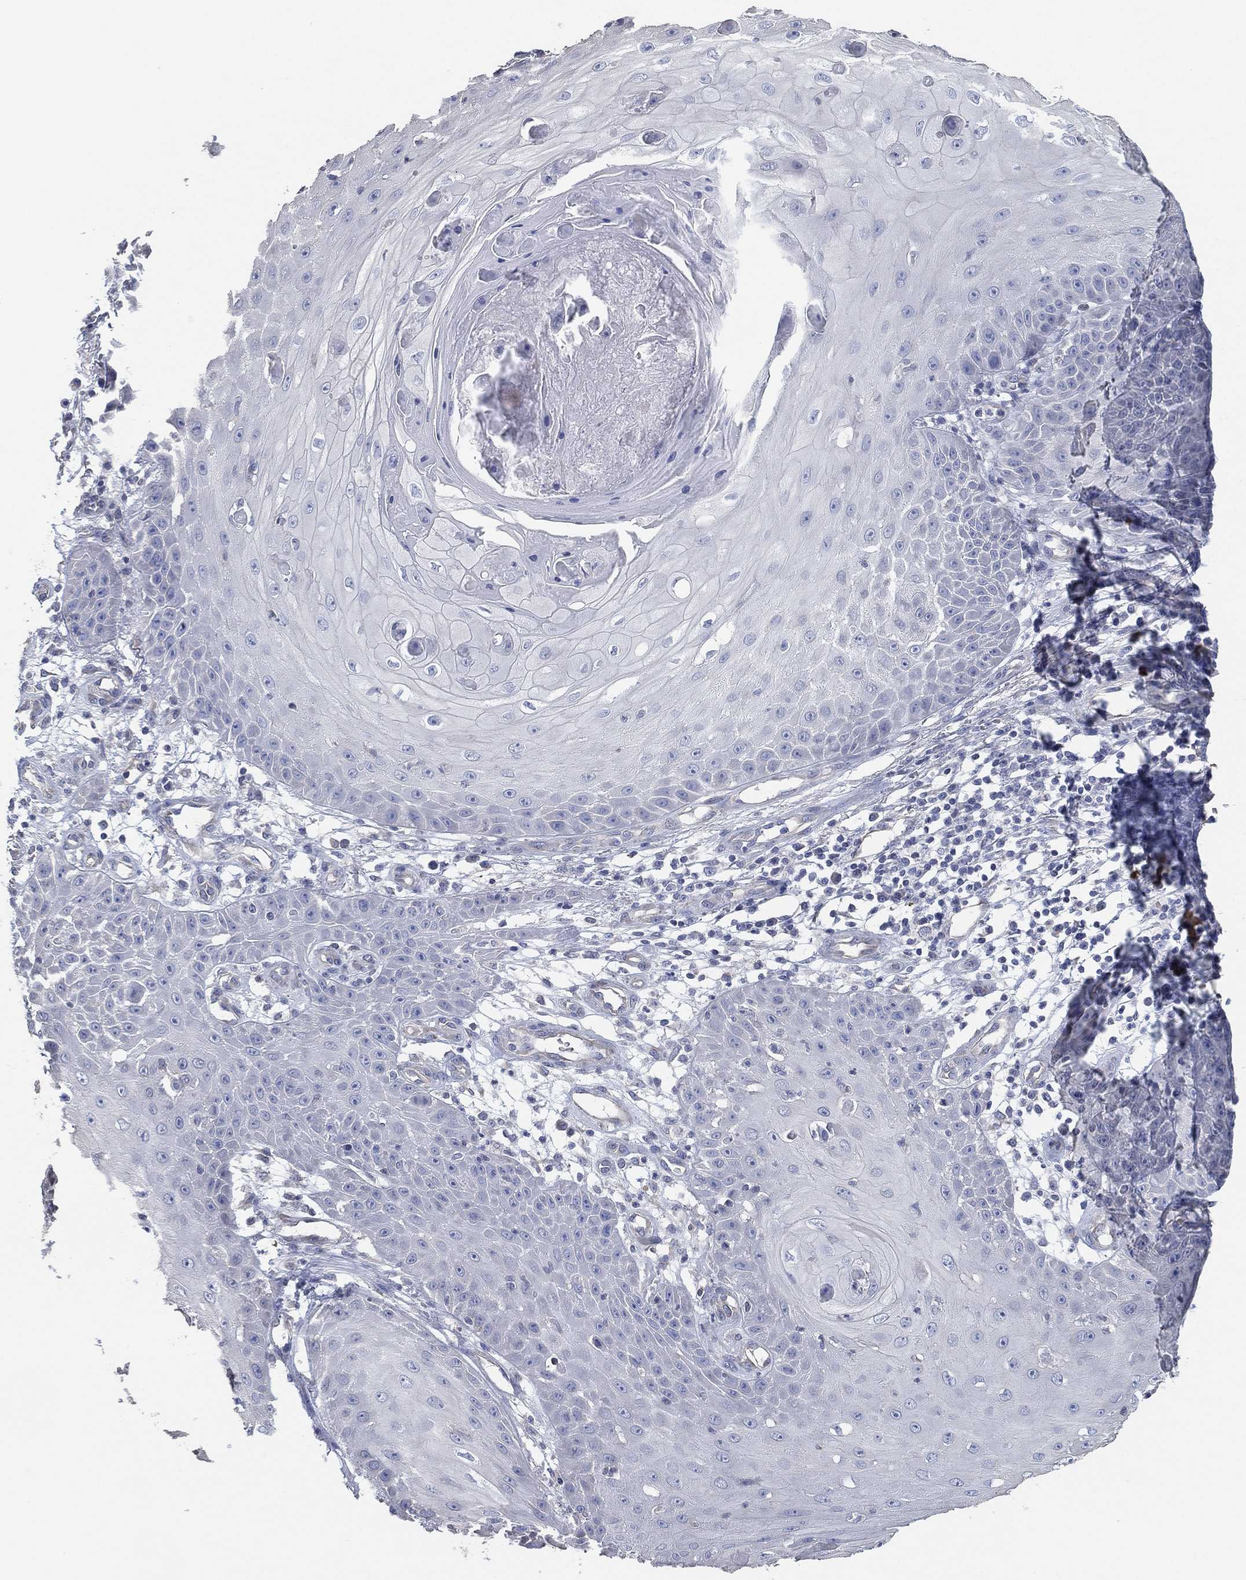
{"staining": {"intensity": "negative", "quantity": "none", "location": "none"}, "tissue": "skin cancer", "cell_type": "Tumor cells", "image_type": "cancer", "snomed": [{"axis": "morphology", "description": "Squamous cell carcinoma, NOS"}, {"axis": "topography", "description": "Skin"}], "caption": "Immunohistochemical staining of skin cancer (squamous cell carcinoma) shows no significant positivity in tumor cells. (DAB (3,3'-diaminobenzidine) immunohistochemistry with hematoxylin counter stain).", "gene": "CFTR", "patient": {"sex": "male", "age": 70}}